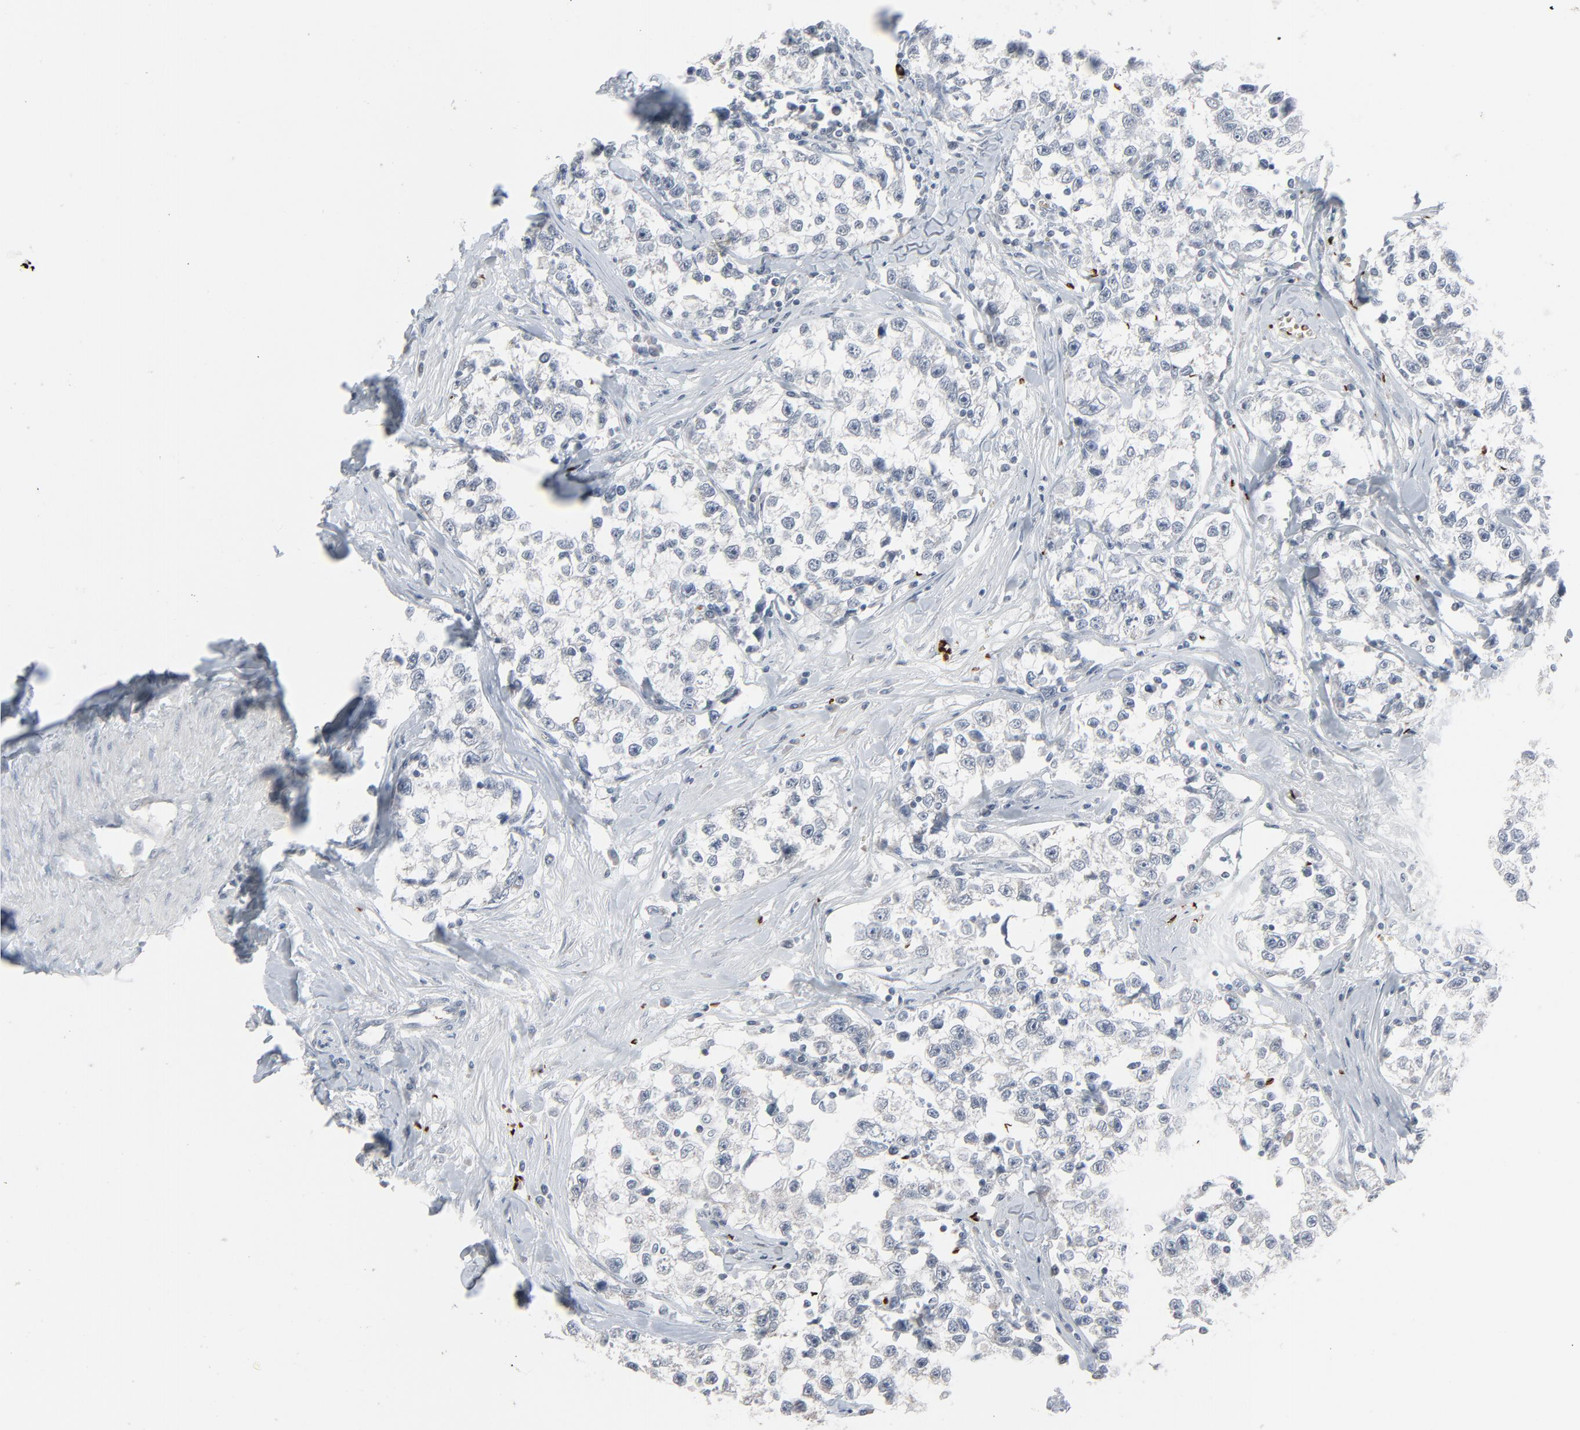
{"staining": {"intensity": "negative", "quantity": "none", "location": "none"}, "tissue": "testis cancer", "cell_type": "Tumor cells", "image_type": "cancer", "snomed": [{"axis": "morphology", "description": "Seminoma, NOS"}, {"axis": "morphology", "description": "Carcinoma, Embryonal, NOS"}, {"axis": "topography", "description": "Testis"}], "caption": "Image shows no protein positivity in tumor cells of testis embryonal carcinoma tissue. (Brightfield microscopy of DAB (3,3'-diaminobenzidine) immunohistochemistry (IHC) at high magnification).", "gene": "SAGE1", "patient": {"sex": "male", "age": 30}}